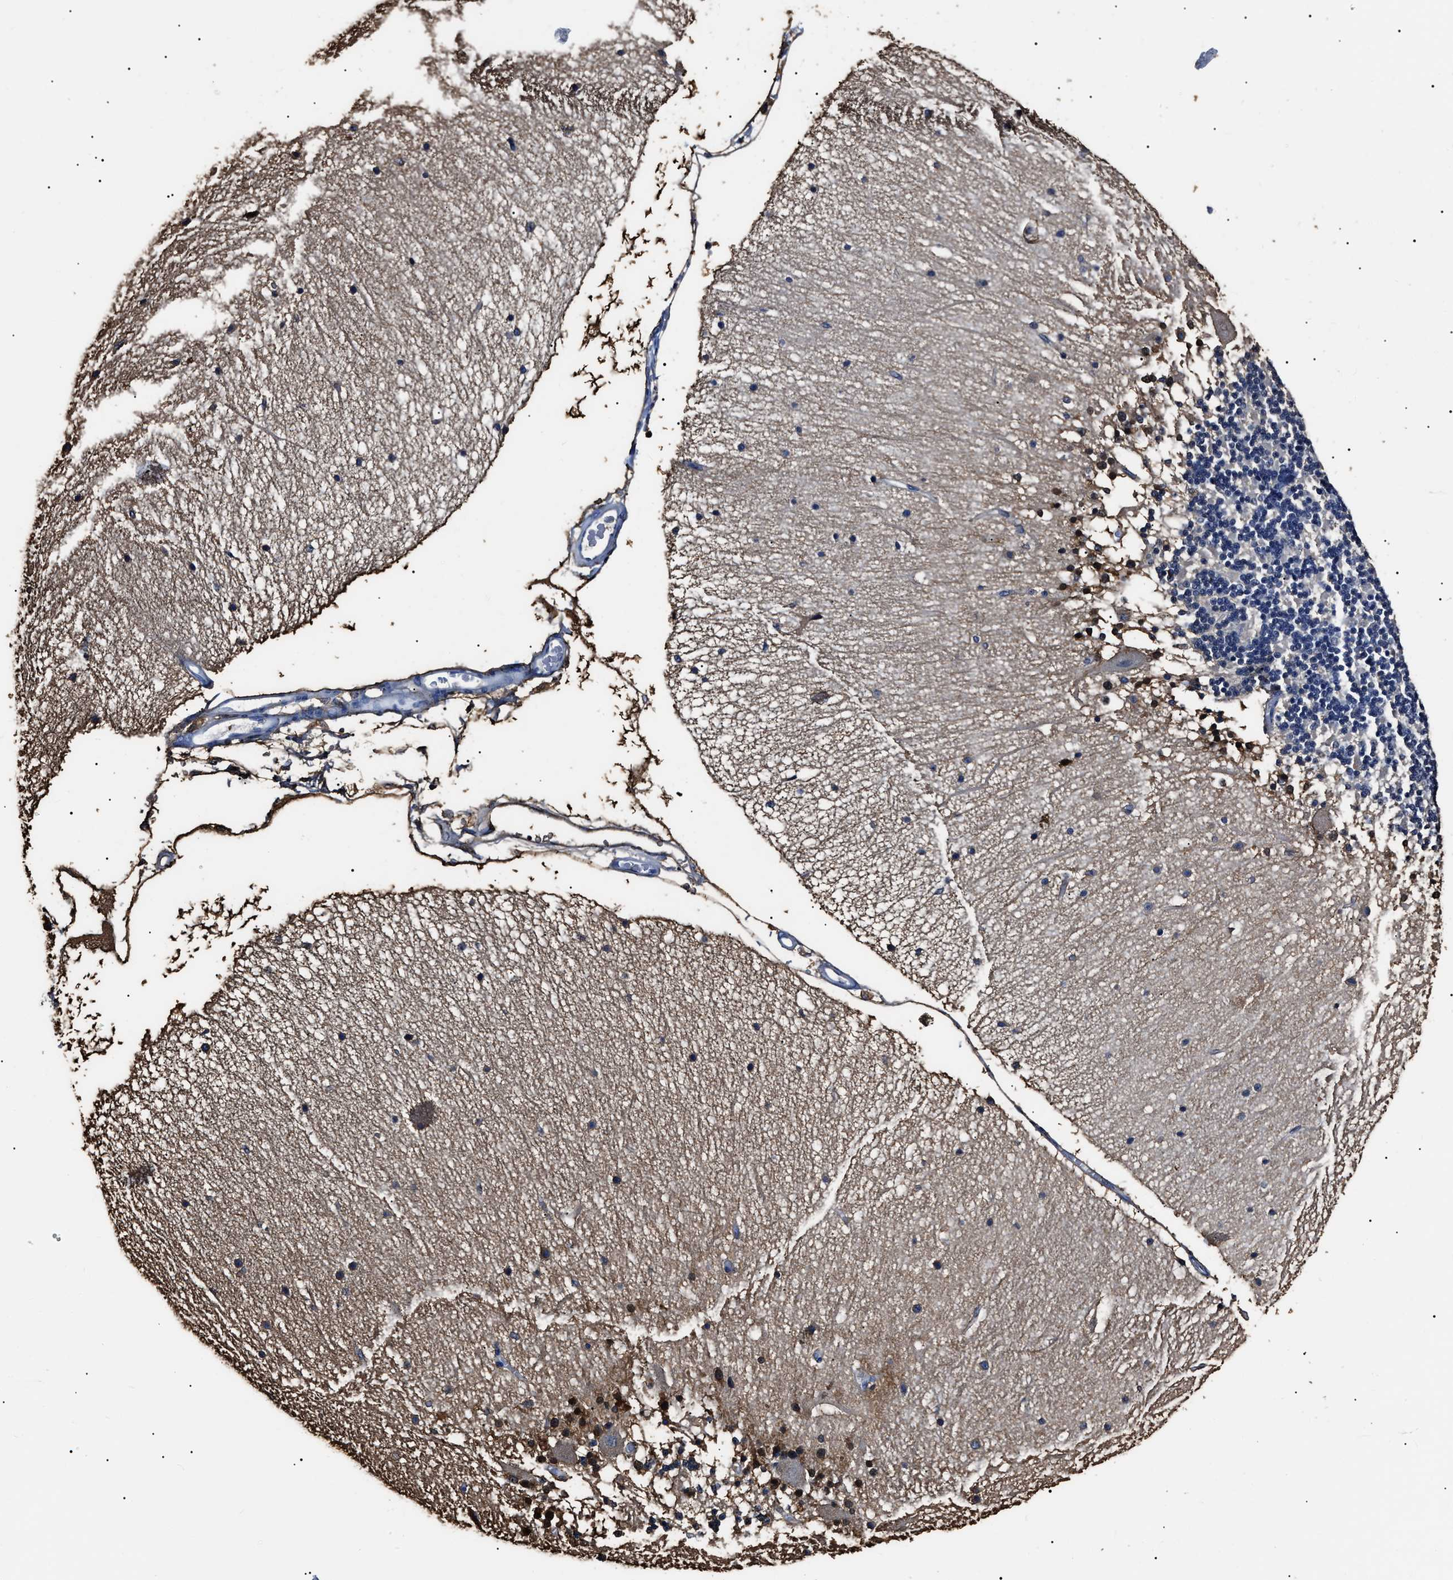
{"staining": {"intensity": "negative", "quantity": "none", "location": "none"}, "tissue": "cerebellum", "cell_type": "Cells in granular layer", "image_type": "normal", "snomed": [{"axis": "morphology", "description": "Normal tissue, NOS"}, {"axis": "topography", "description": "Cerebellum"}], "caption": "High power microscopy micrograph of an IHC micrograph of unremarkable cerebellum, revealing no significant expression in cells in granular layer.", "gene": "ALDH1A1", "patient": {"sex": "female", "age": 54}}